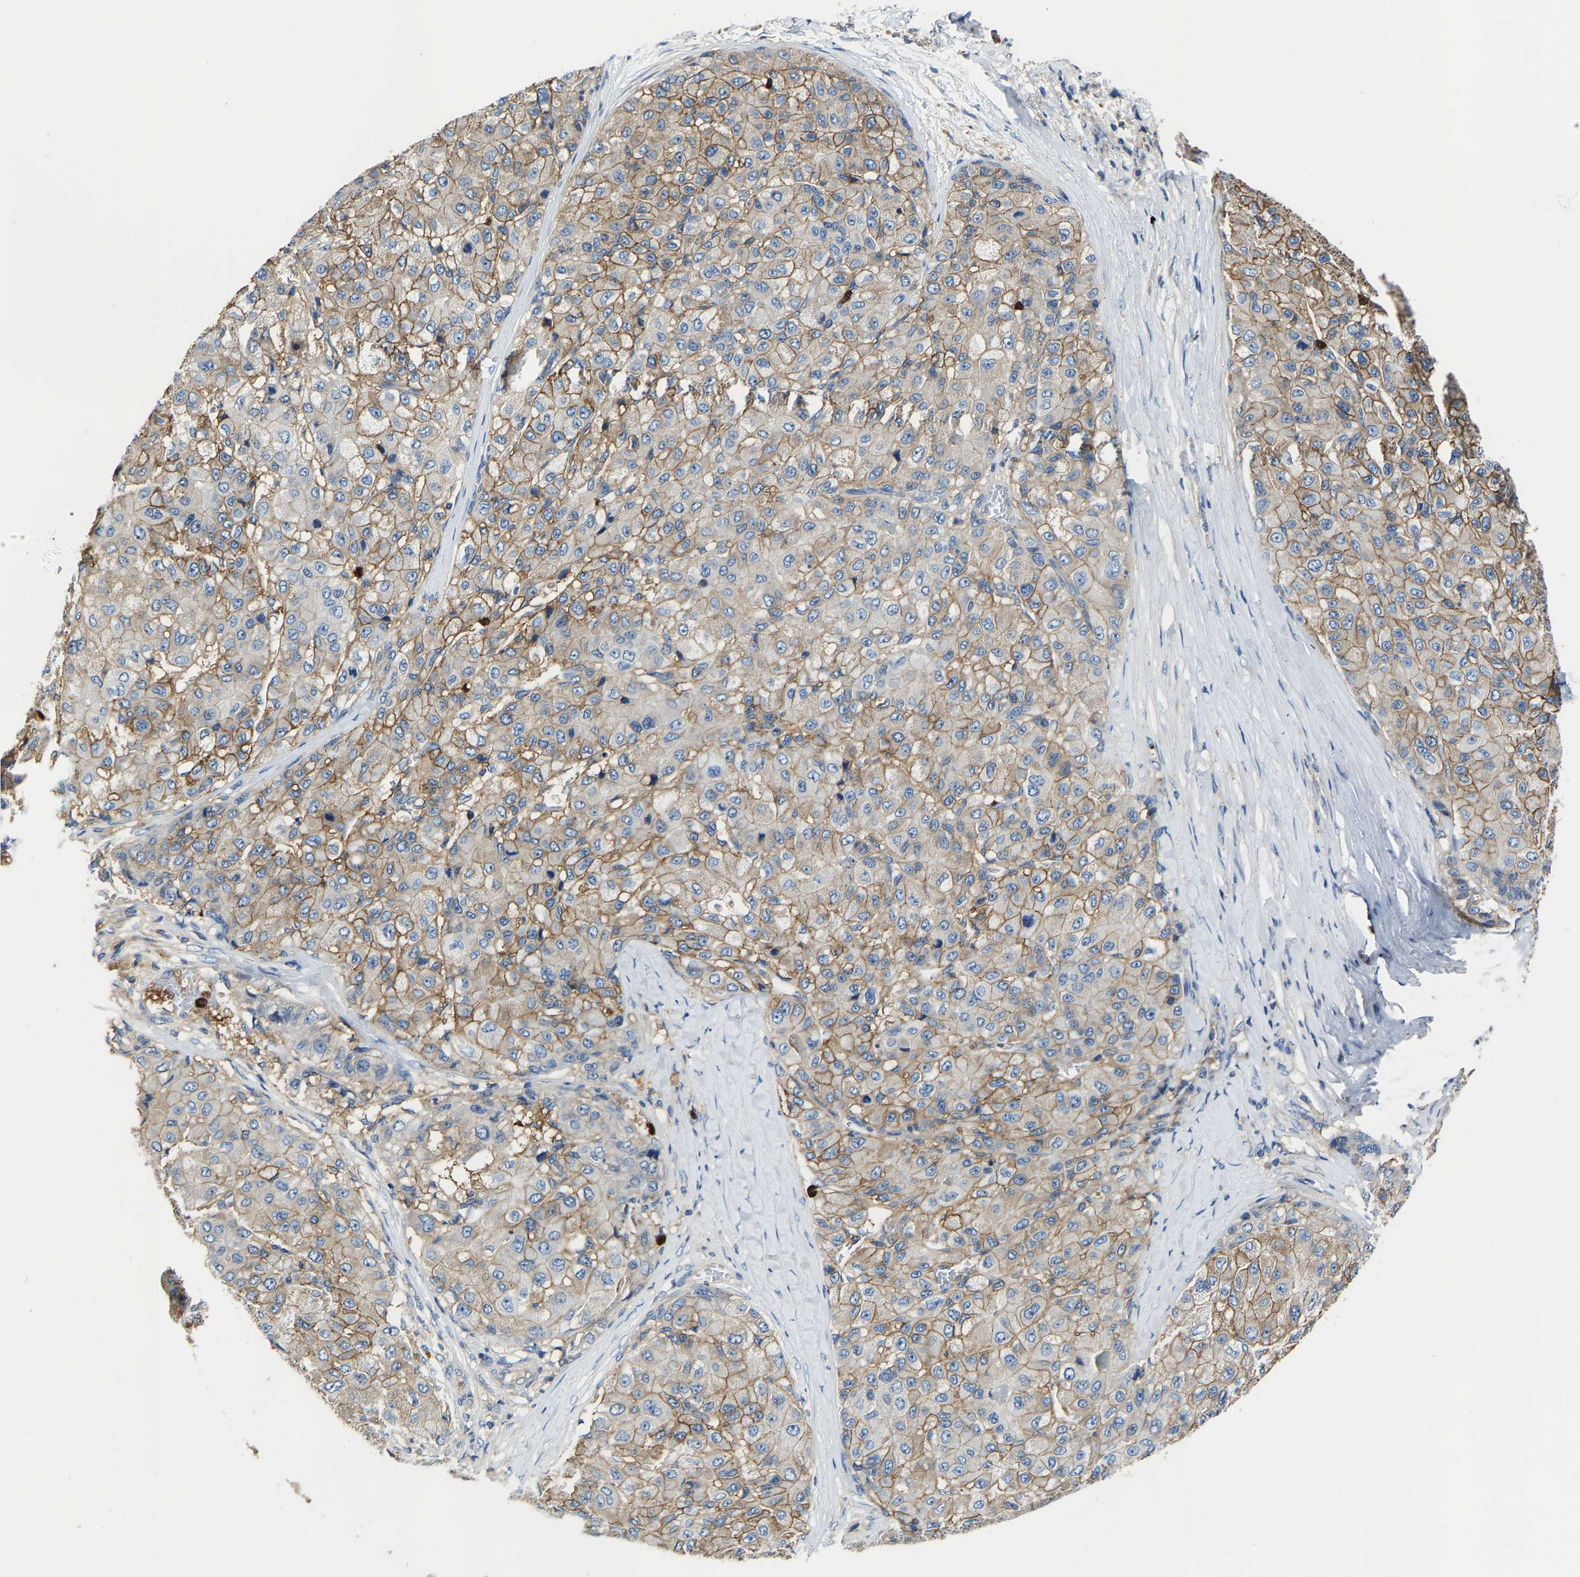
{"staining": {"intensity": "moderate", "quantity": "25%-75%", "location": "cytoplasmic/membranous"}, "tissue": "liver cancer", "cell_type": "Tumor cells", "image_type": "cancer", "snomed": [{"axis": "morphology", "description": "Carcinoma, Hepatocellular, NOS"}, {"axis": "topography", "description": "Liver"}], "caption": "An immunohistochemistry (IHC) histopathology image of tumor tissue is shown. Protein staining in brown shows moderate cytoplasmic/membranous positivity in liver cancer (hepatocellular carcinoma) within tumor cells. (DAB (3,3'-diaminobenzidine) = brown stain, brightfield microscopy at high magnification).", "gene": "TRAF6", "patient": {"sex": "male", "age": 80}}